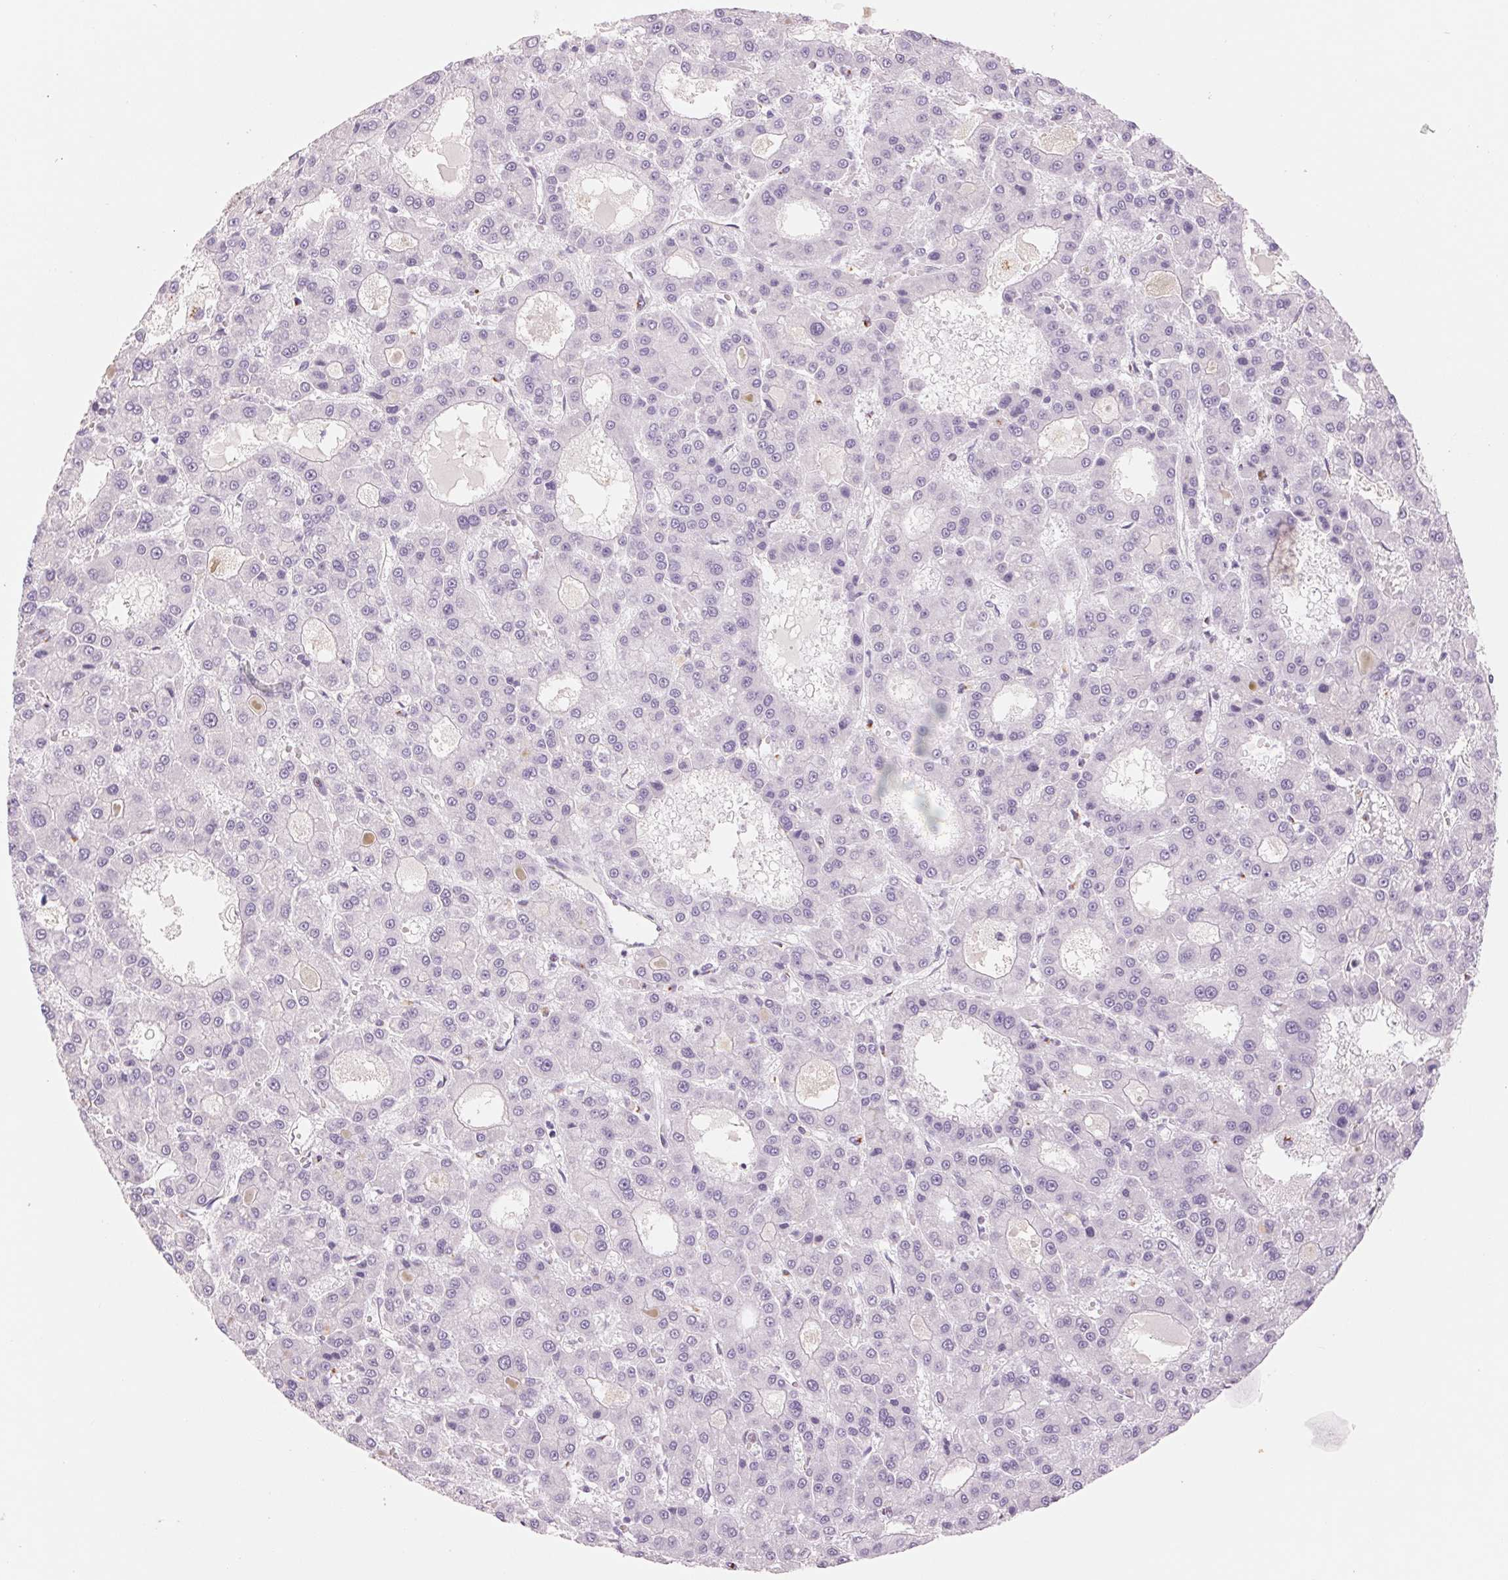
{"staining": {"intensity": "negative", "quantity": "none", "location": "none"}, "tissue": "liver cancer", "cell_type": "Tumor cells", "image_type": "cancer", "snomed": [{"axis": "morphology", "description": "Carcinoma, Hepatocellular, NOS"}, {"axis": "topography", "description": "Liver"}], "caption": "This is a micrograph of immunohistochemistry (IHC) staining of liver cancer, which shows no positivity in tumor cells.", "gene": "GALNT7", "patient": {"sex": "male", "age": 70}}